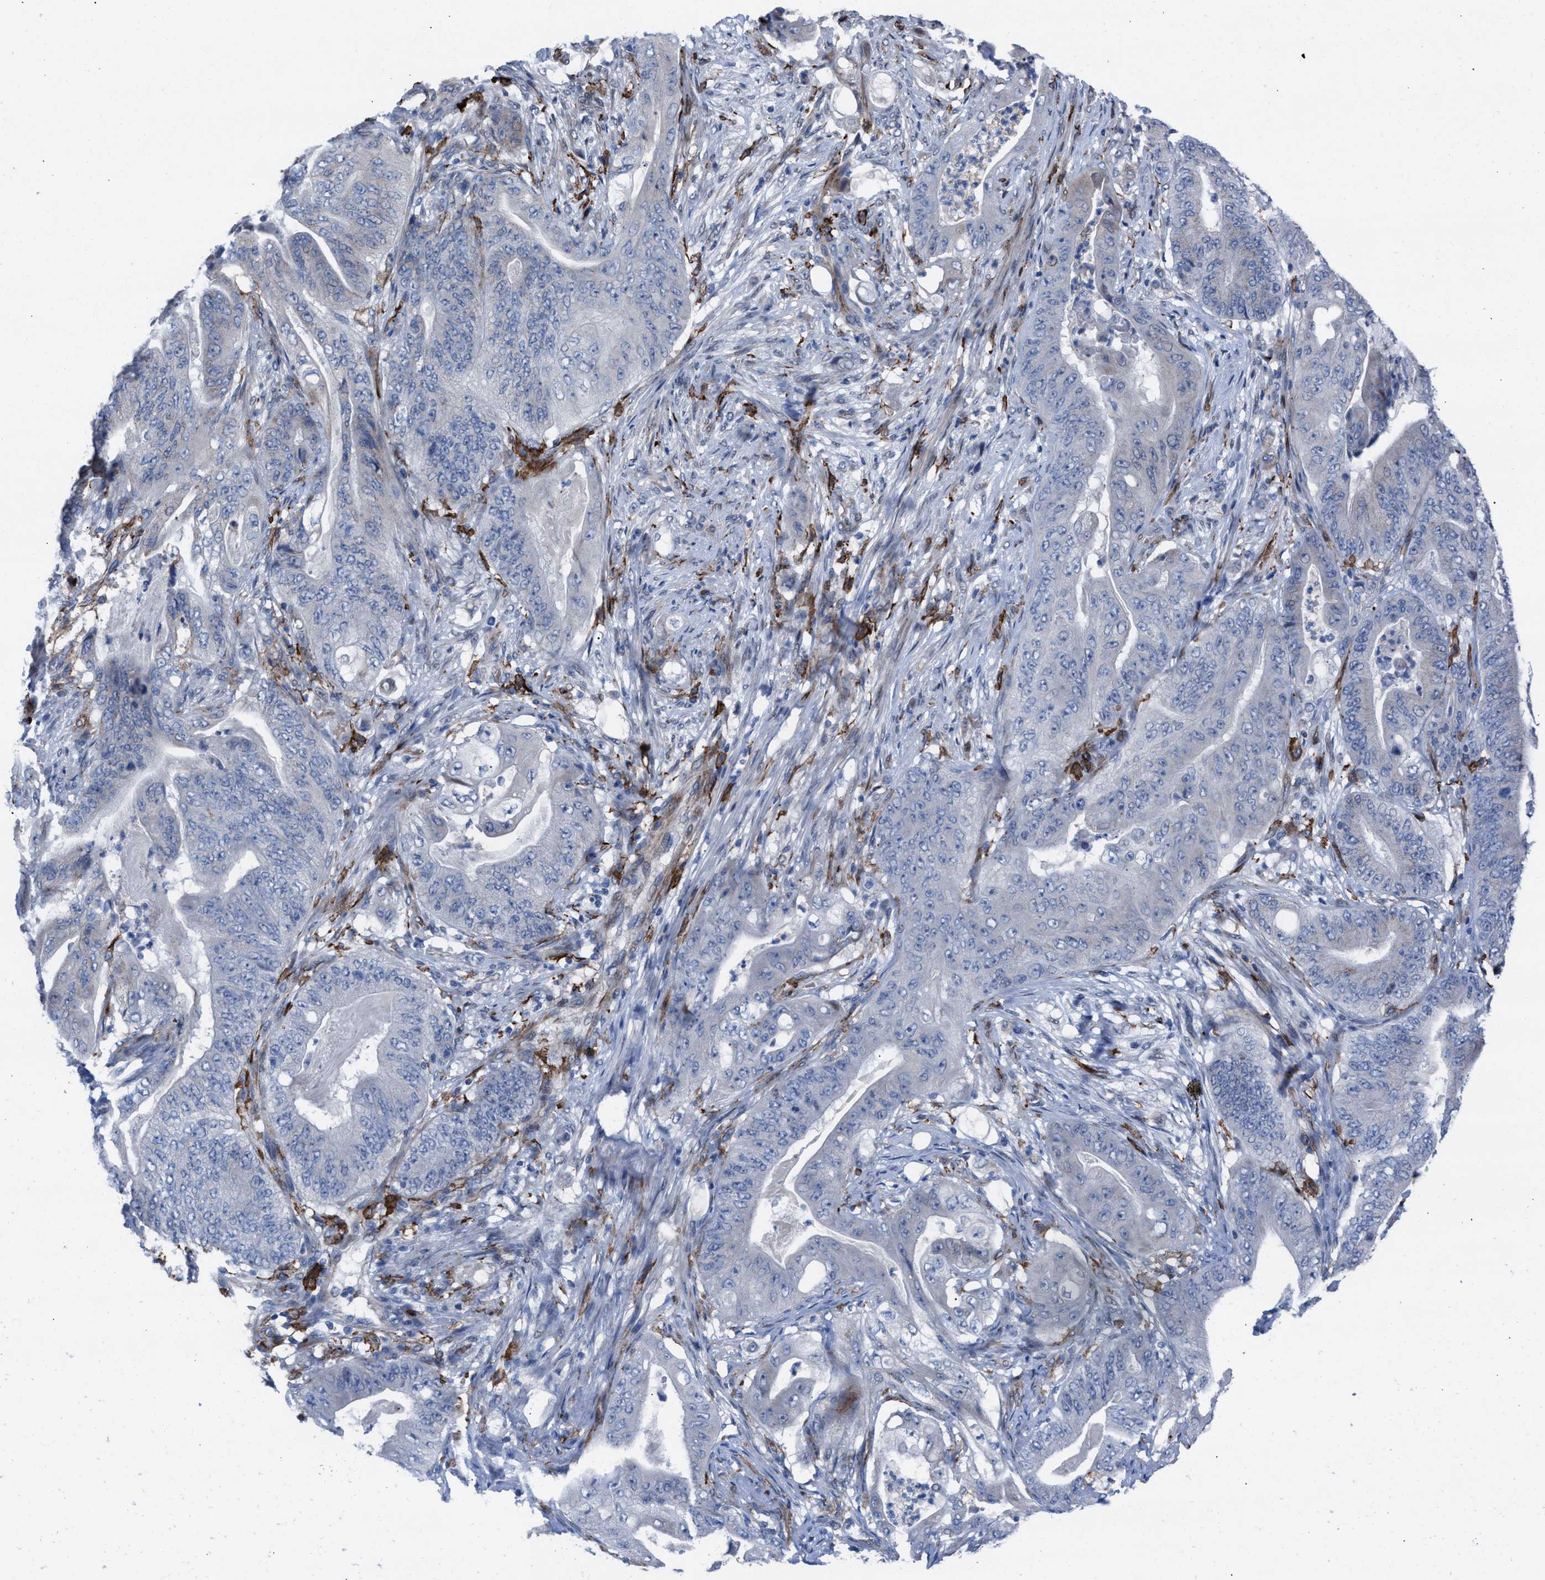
{"staining": {"intensity": "negative", "quantity": "none", "location": "none"}, "tissue": "stomach cancer", "cell_type": "Tumor cells", "image_type": "cancer", "snomed": [{"axis": "morphology", "description": "Adenocarcinoma, NOS"}, {"axis": "topography", "description": "Stomach"}], "caption": "Immunohistochemical staining of adenocarcinoma (stomach) demonstrates no significant staining in tumor cells.", "gene": "SLC47A1", "patient": {"sex": "female", "age": 73}}